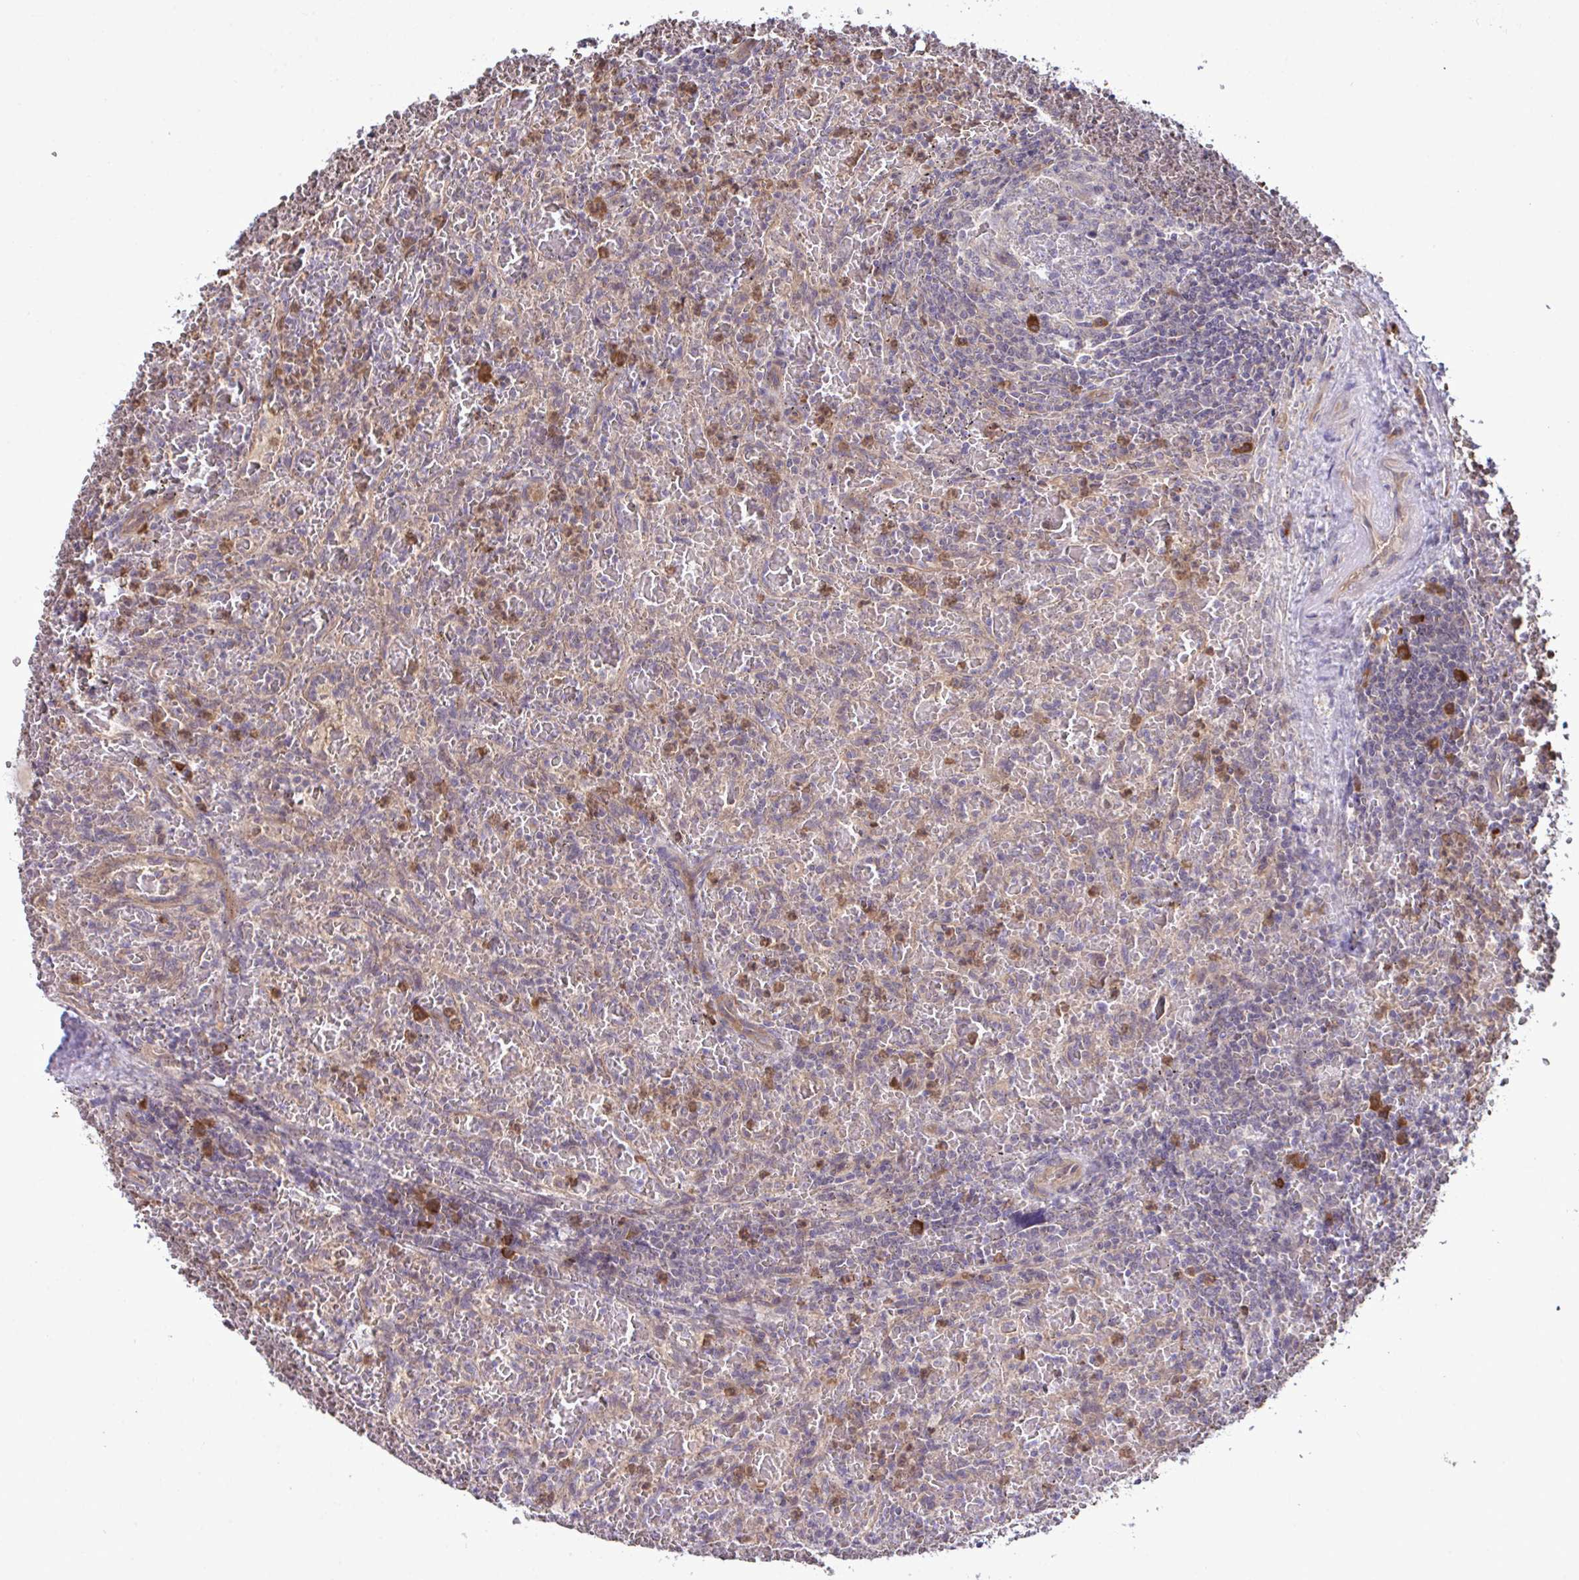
{"staining": {"intensity": "negative", "quantity": "none", "location": "none"}, "tissue": "lymphoma", "cell_type": "Tumor cells", "image_type": "cancer", "snomed": [{"axis": "morphology", "description": "Malignant lymphoma, non-Hodgkin's type, Low grade"}, {"axis": "topography", "description": "Spleen"}], "caption": "DAB immunohistochemical staining of malignant lymphoma, non-Hodgkin's type (low-grade) shows no significant expression in tumor cells.", "gene": "CMPK1", "patient": {"sex": "female", "age": 64}}